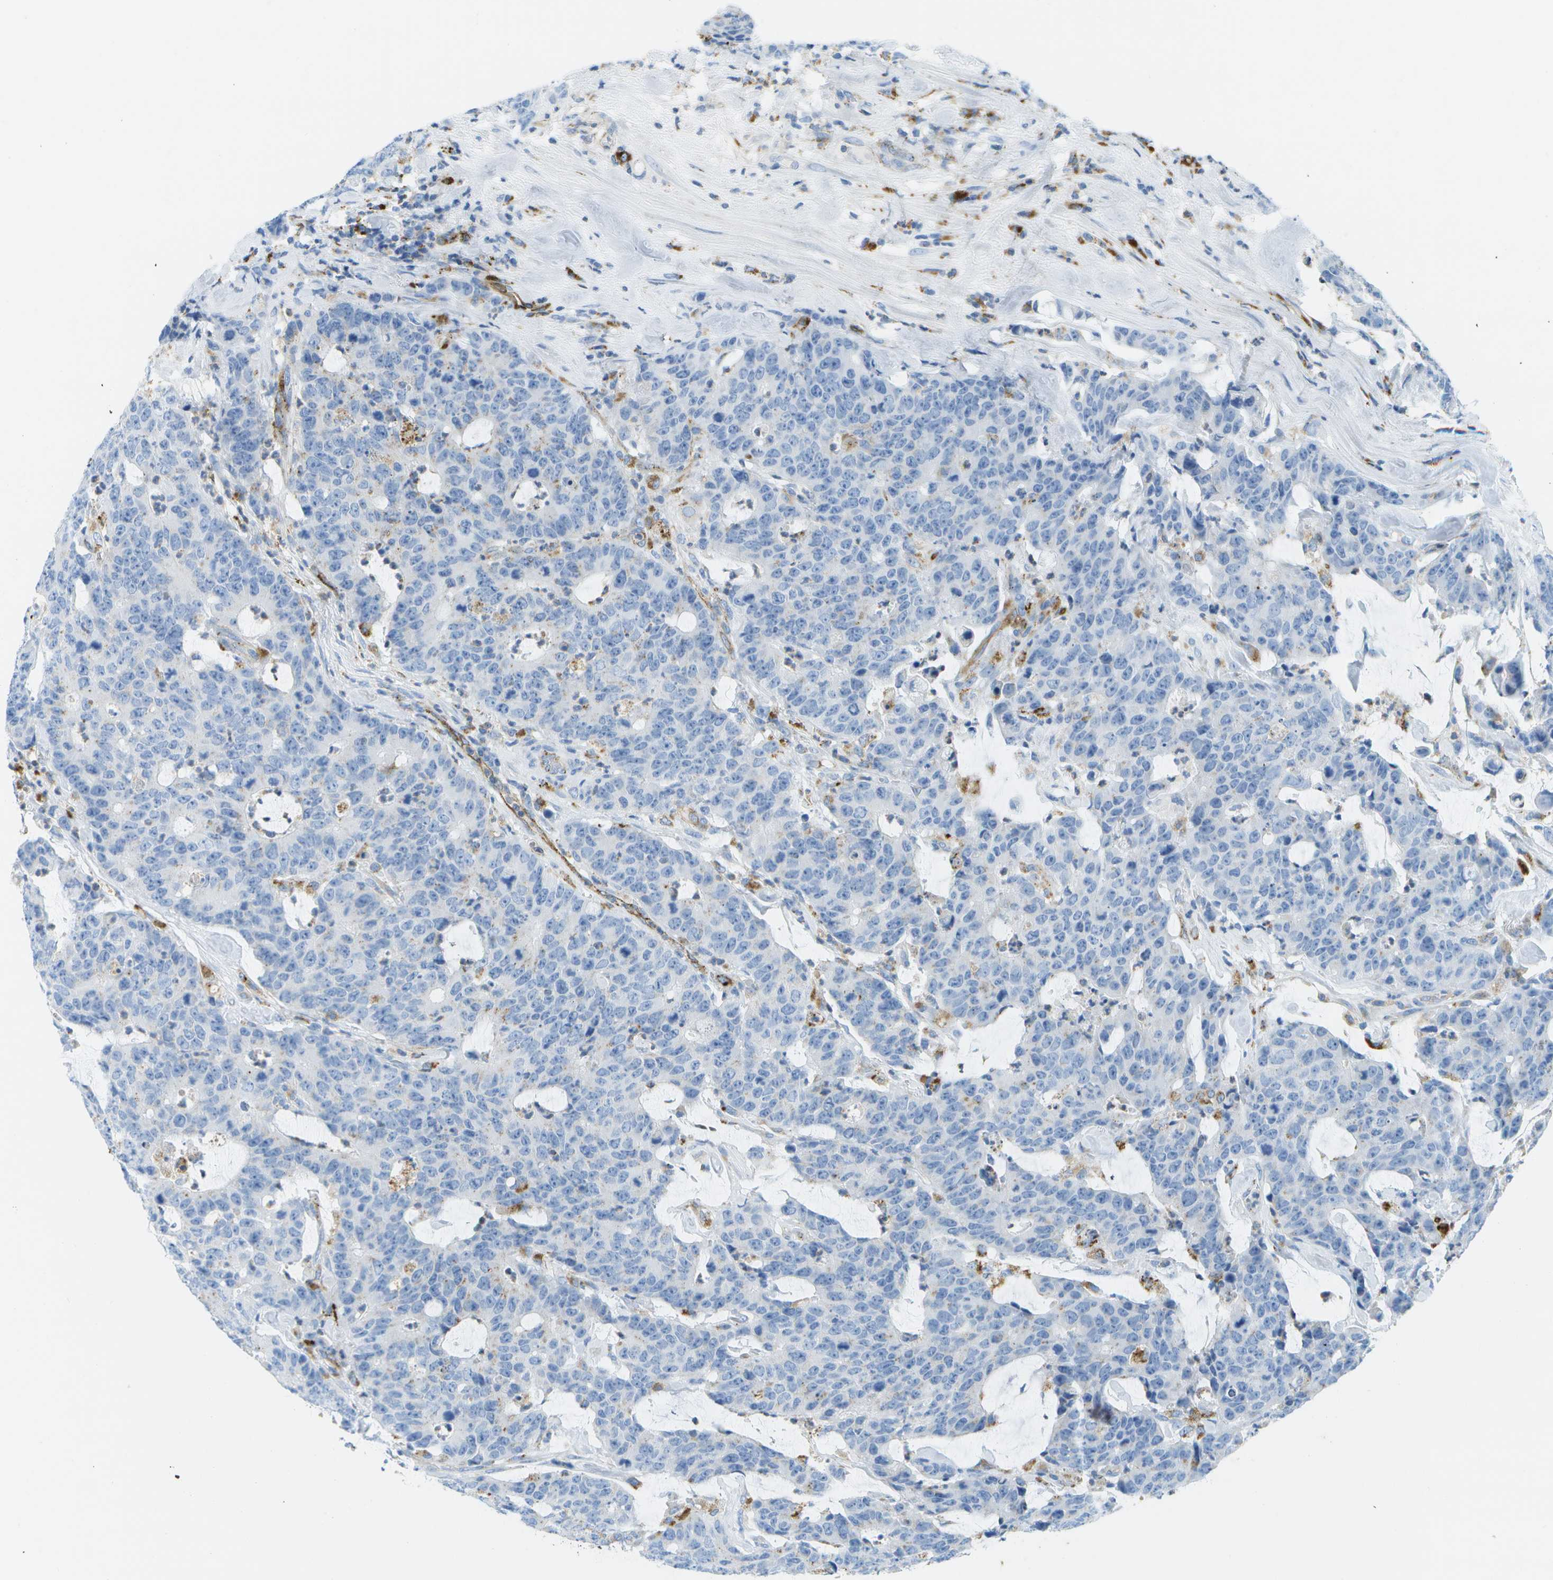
{"staining": {"intensity": "moderate", "quantity": "<25%", "location": "cytoplasmic/membranous"}, "tissue": "colorectal cancer", "cell_type": "Tumor cells", "image_type": "cancer", "snomed": [{"axis": "morphology", "description": "Adenocarcinoma, NOS"}, {"axis": "topography", "description": "Colon"}], "caption": "Immunohistochemical staining of colorectal cancer demonstrates moderate cytoplasmic/membranous protein expression in about <25% of tumor cells. Immunohistochemistry stains the protein in brown and the nuclei are stained blue.", "gene": "PRCP", "patient": {"sex": "female", "age": 86}}